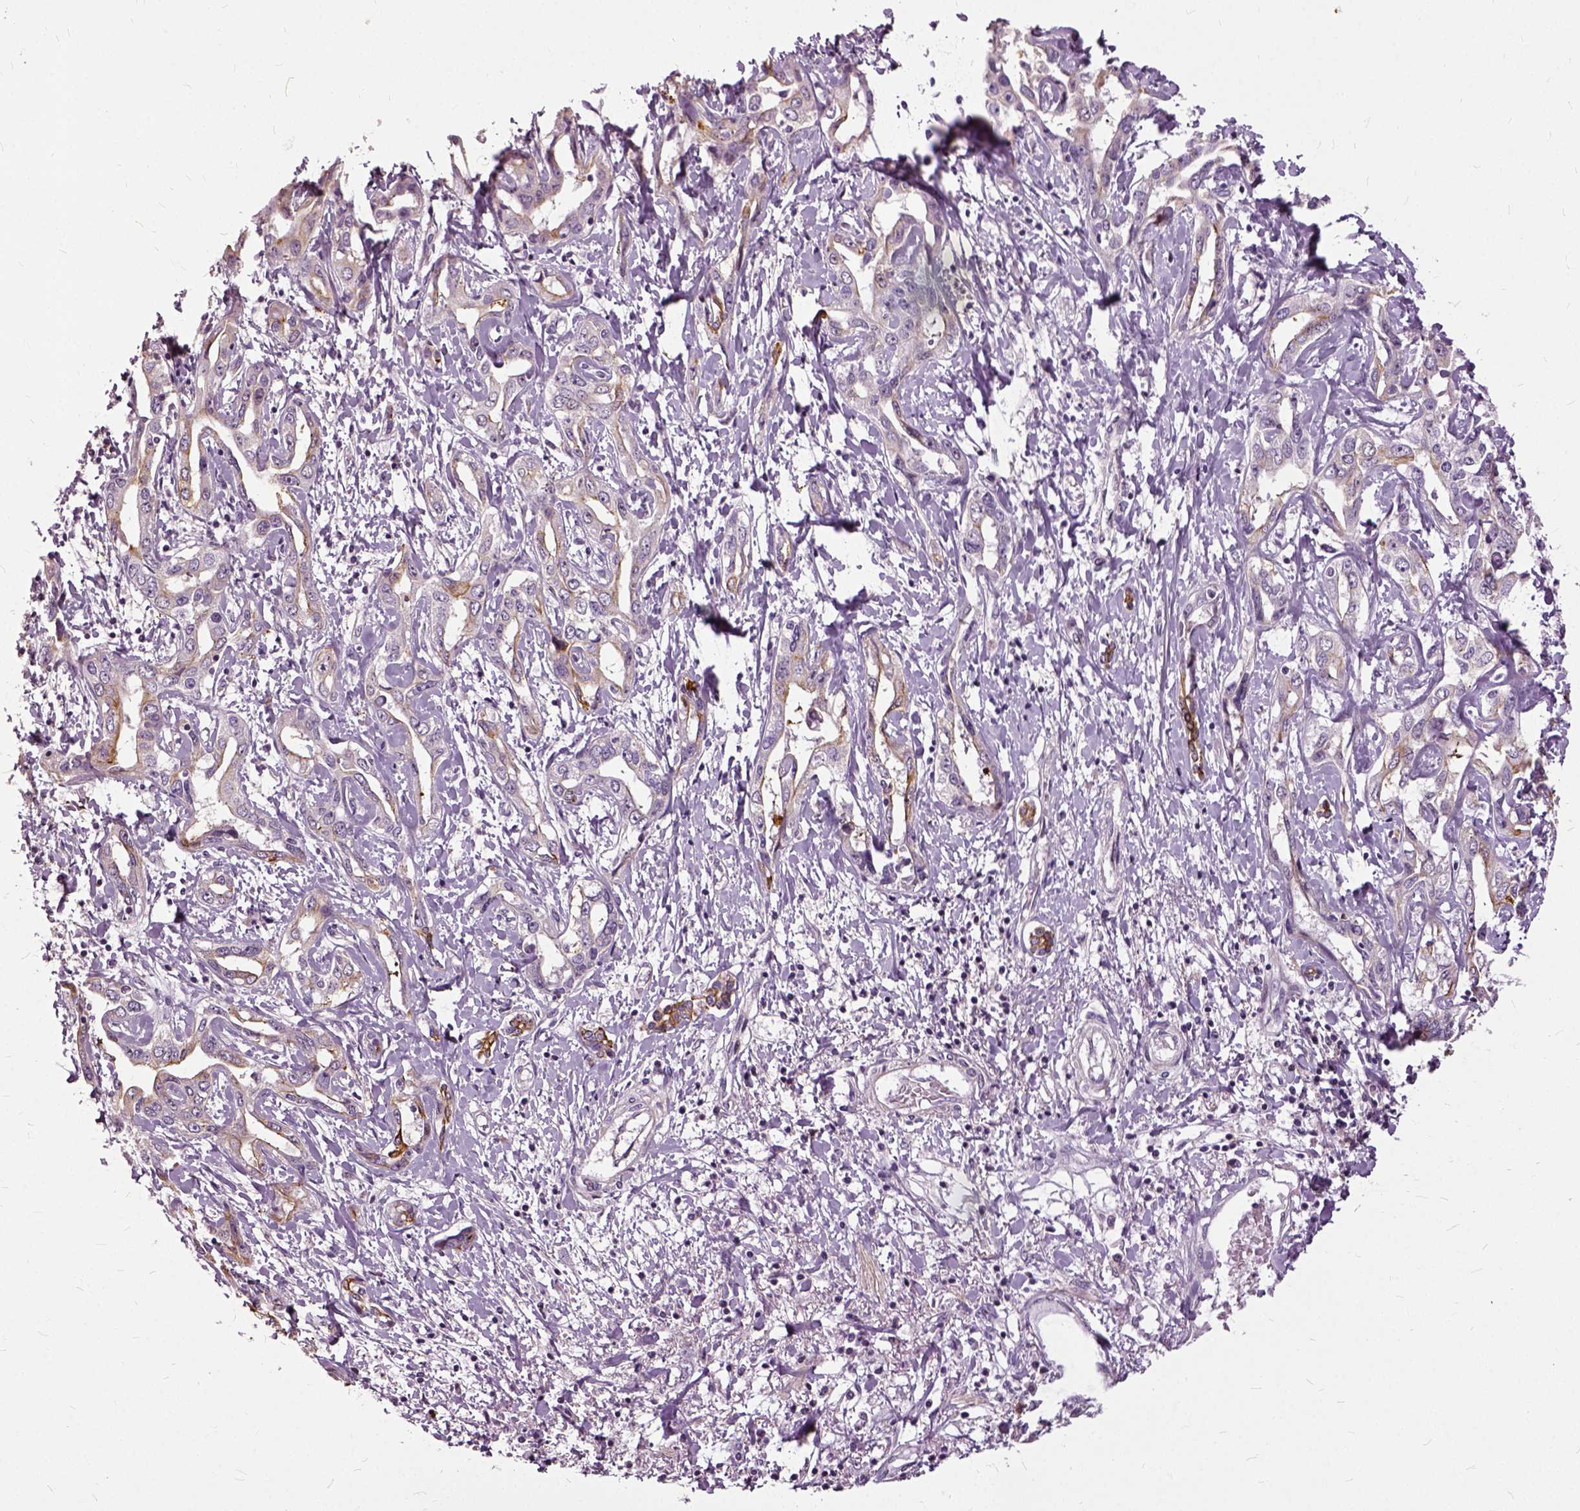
{"staining": {"intensity": "negative", "quantity": "none", "location": "none"}, "tissue": "liver cancer", "cell_type": "Tumor cells", "image_type": "cancer", "snomed": [{"axis": "morphology", "description": "Cholangiocarcinoma"}, {"axis": "topography", "description": "Liver"}], "caption": "Cholangiocarcinoma (liver) was stained to show a protein in brown. There is no significant staining in tumor cells.", "gene": "ILRUN", "patient": {"sex": "male", "age": 59}}